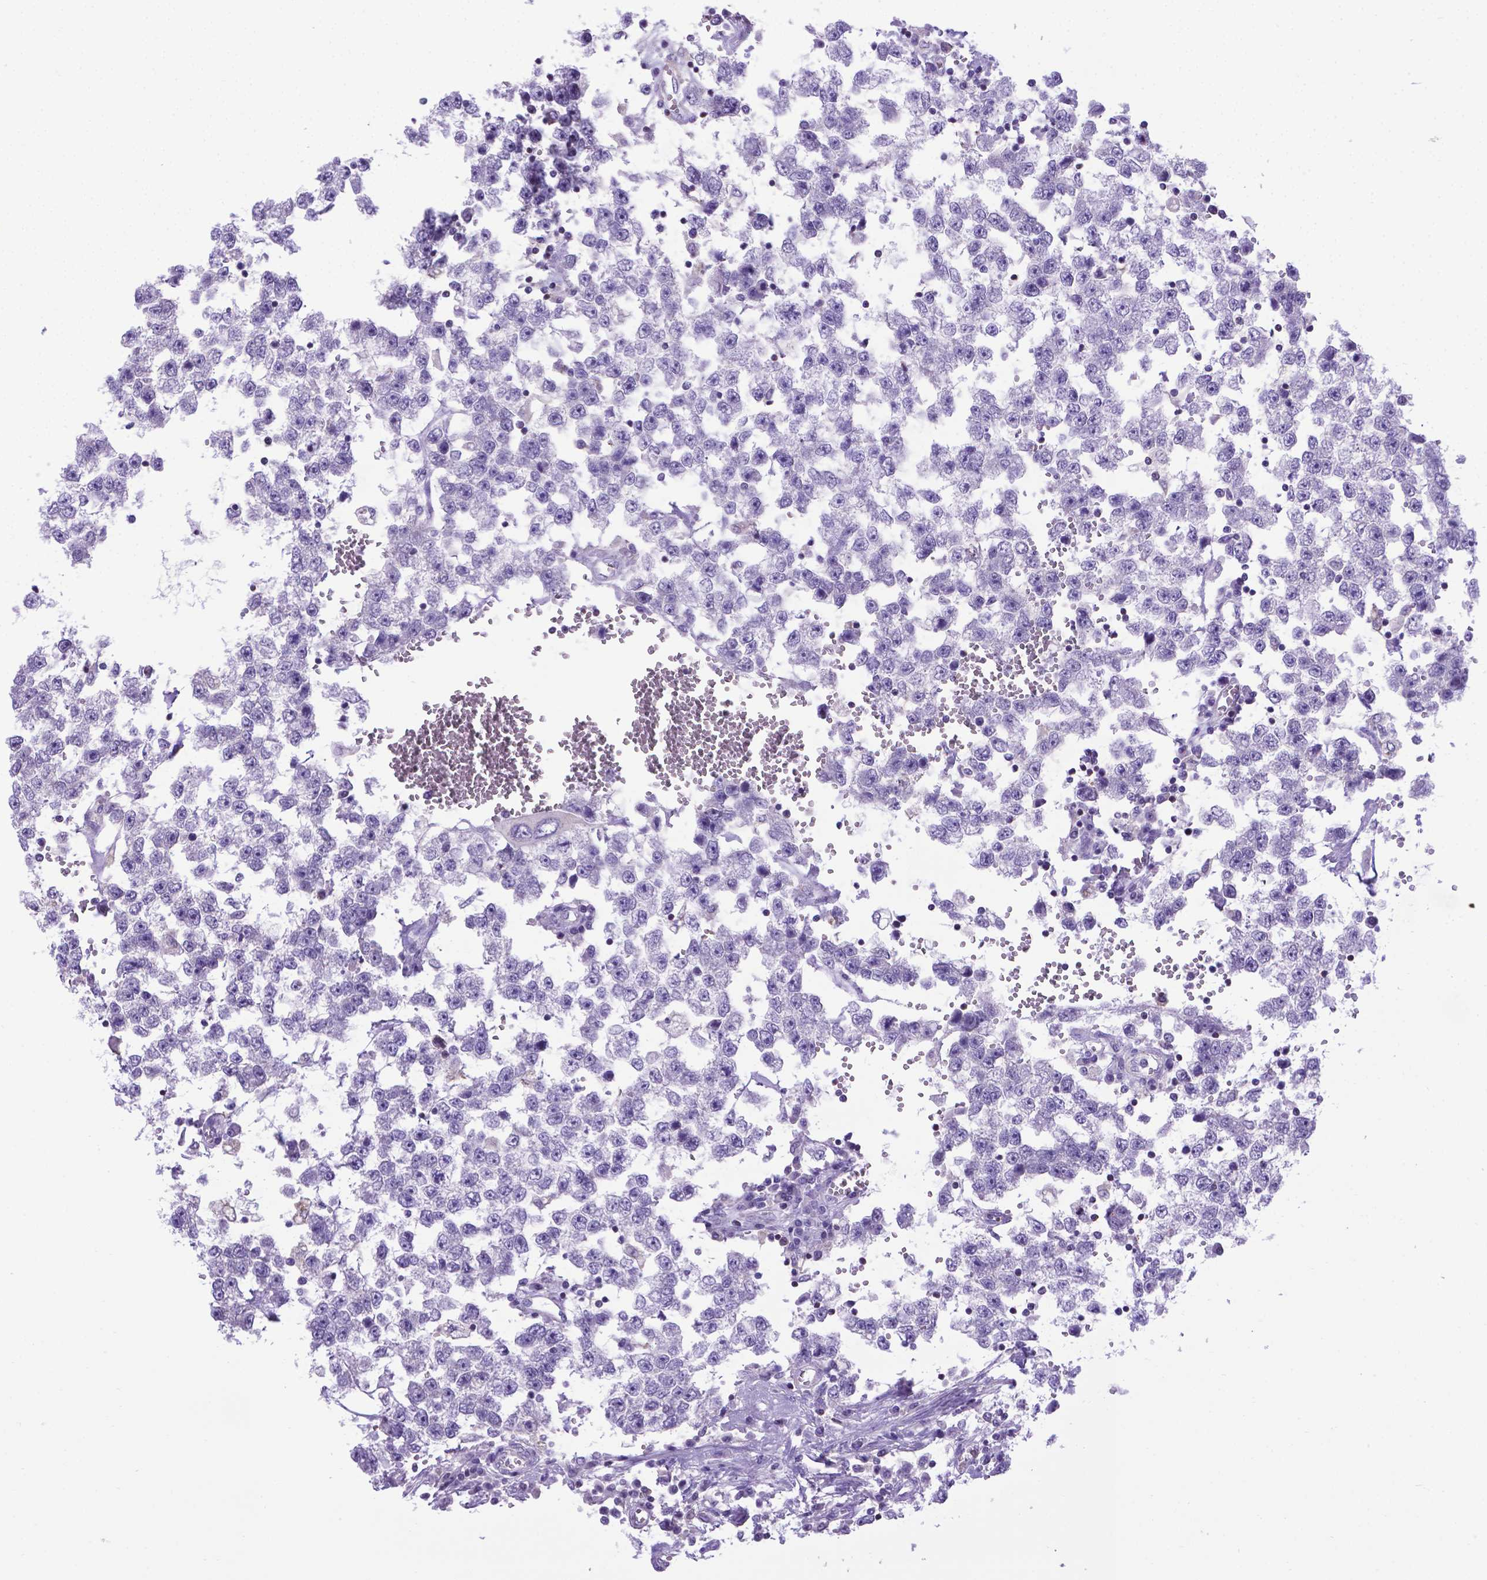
{"staining": {"intensity": "negative", "quantity": "none", "location": "none"}, "tissue": "testis cancer", "cell_type": "Tumor cells", "image_type": "cancer", "snomed": [{"axis": "morphology", "description": "Normal tissue, NOS"}, {"axis": "morphology", "description": "Seminoma, NOS"}, {"axis": "topography", "description": "Testis"}, {"axis": "topography", "description": "Epididymis"}], "caption": "Immunohistochemistry photomicrograph of neoplastic tissue: testis cancer (seminoma) stained with DAB (3,3'-diaminobenzidine) displays no significant protein positivity in tumor cells.", "gene": "POU3F3", "patient": {"sex": "male", "age": 34}}